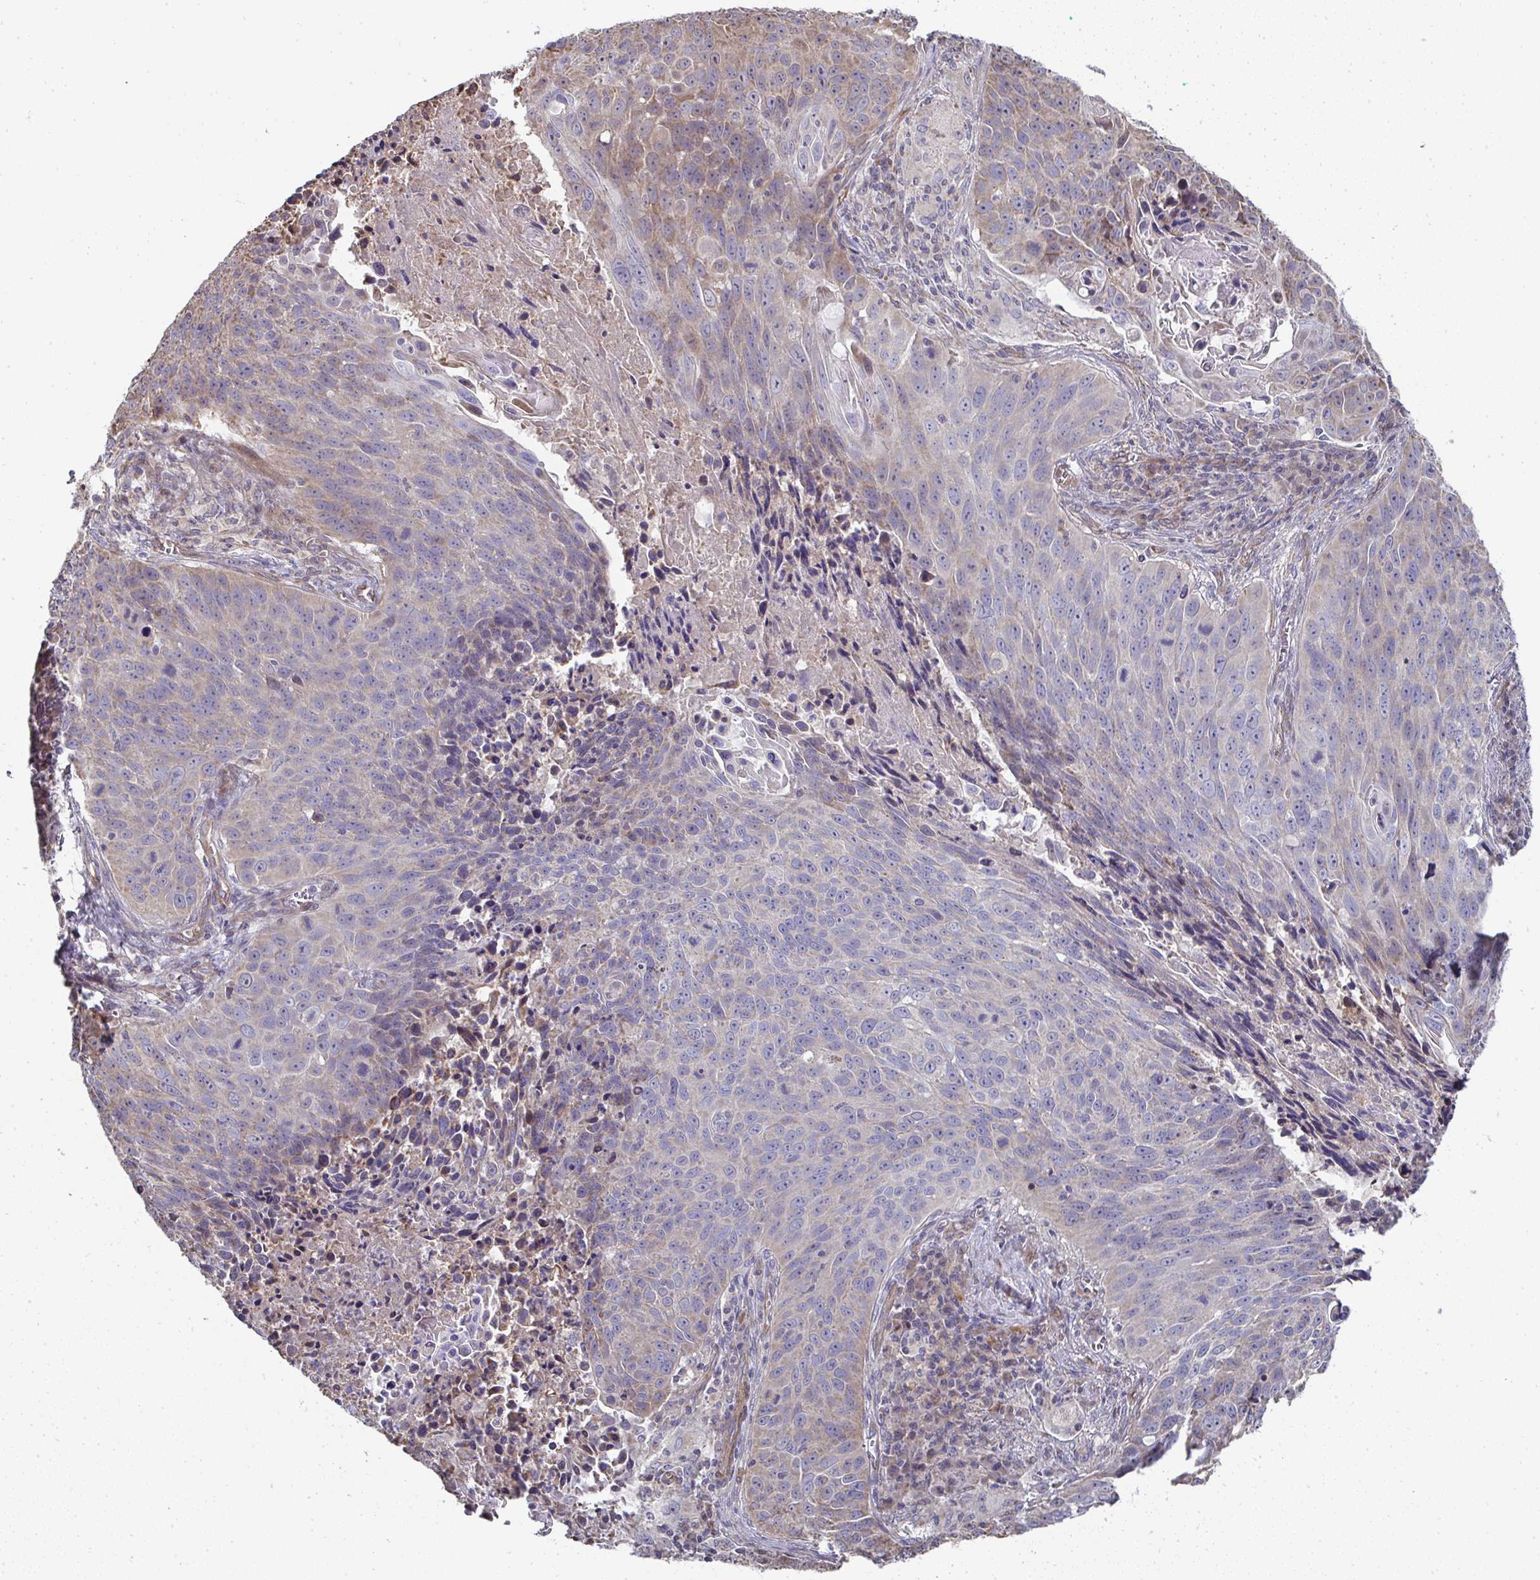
{"staining": {"intensity": "weak", "quantity": "<25%", "location": "cytoplasmic/membranous"}, "tissue": "lung cancer", "cell_type": "Tumor cells", "image_type": "cancer", "snomed": [{"axis": "morphology", "description": "Squamous cell carcinoma, NOS"}, {"axis": "topography", "description": "Lung"}], "caption": "A micrograph of human lung squamous cell carcinoma is negative for staining in tumor cells.", "gene": "AGTPBP1", "patient": {"sex": "male", "age": 78}}